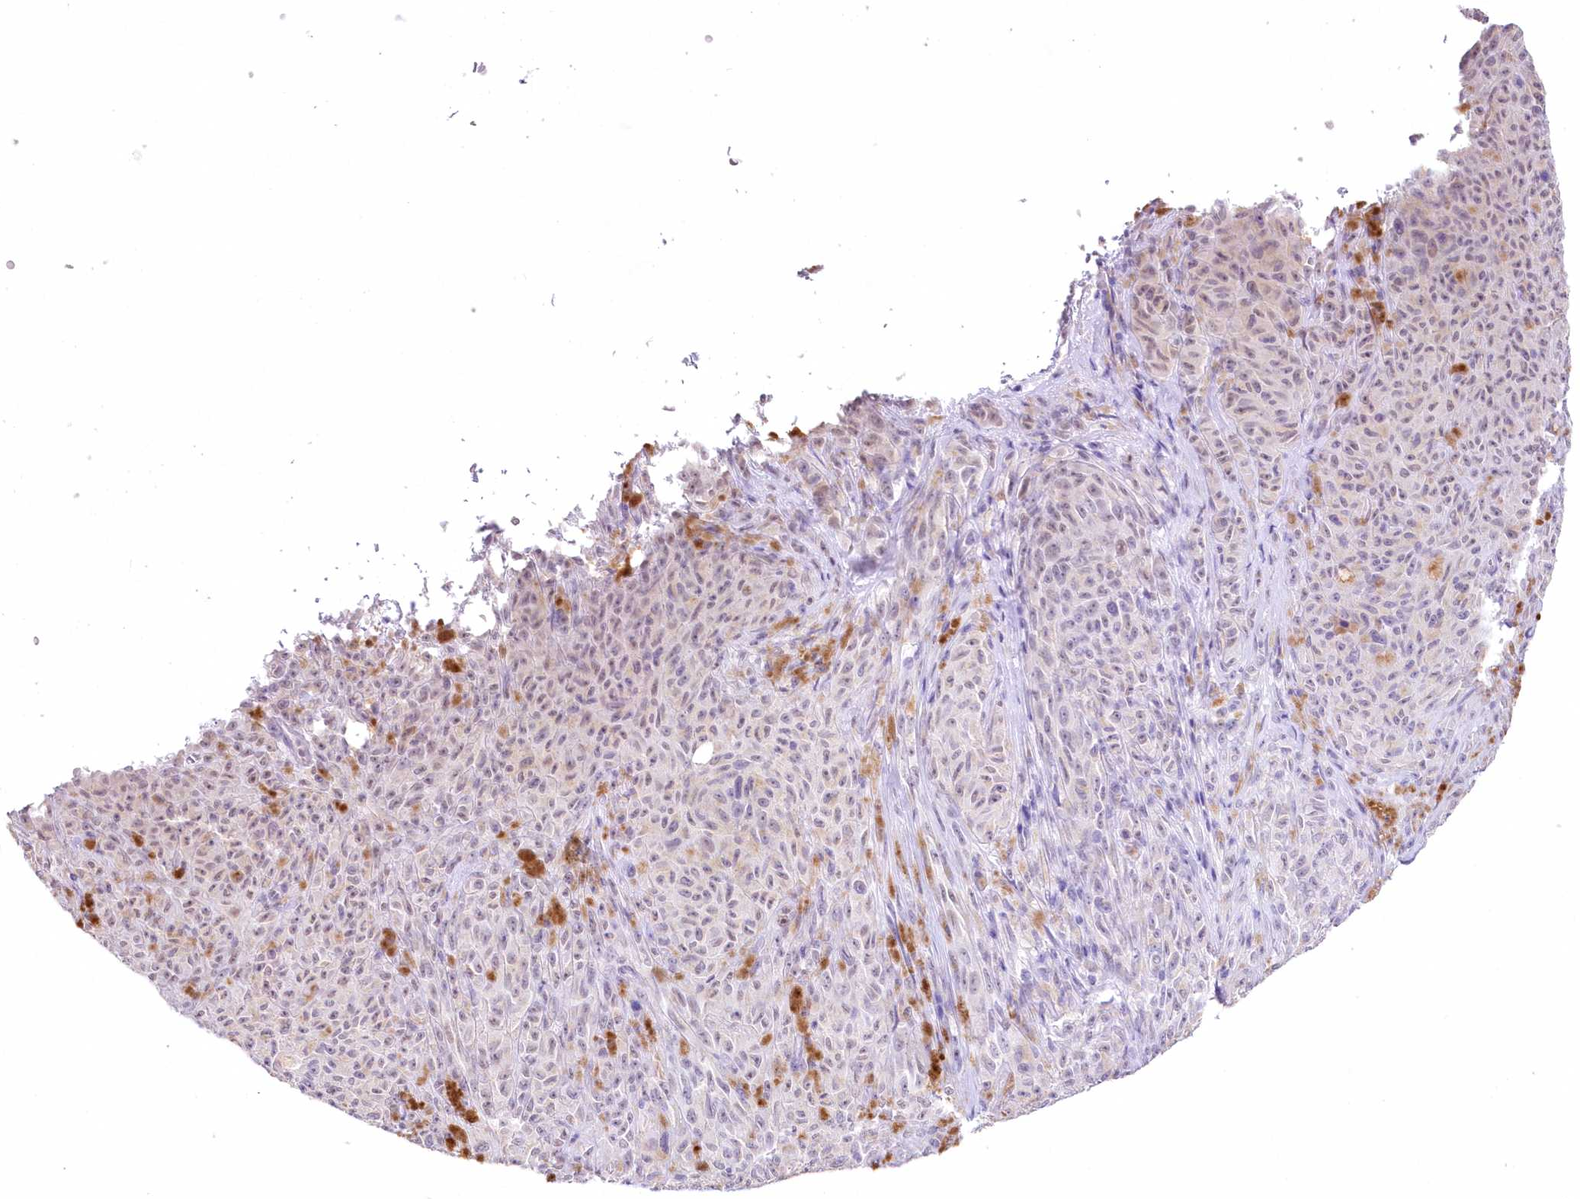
{"staining": {"intensity": "weak", "quantity": "25%-75%", "location": "nuclear"}, "tissue": "melanoma", "cell_type": "Tumor cells", "image_type": "cancer", "snomed": [{"axis": "morphology", "description": "Malignant melanoma, NOS"}, {"axis": "topography", "description": "Skin"}], "caption": "Immunohistochemistry (IHC) histopathology image of melanoma stained for a protein (brown), which exhibits low levels of weak nuclear positivity in approximately 25%-75% of tumor cells.", "gene": "RBM27", "patient": {"sex": "female", "age": 82}}